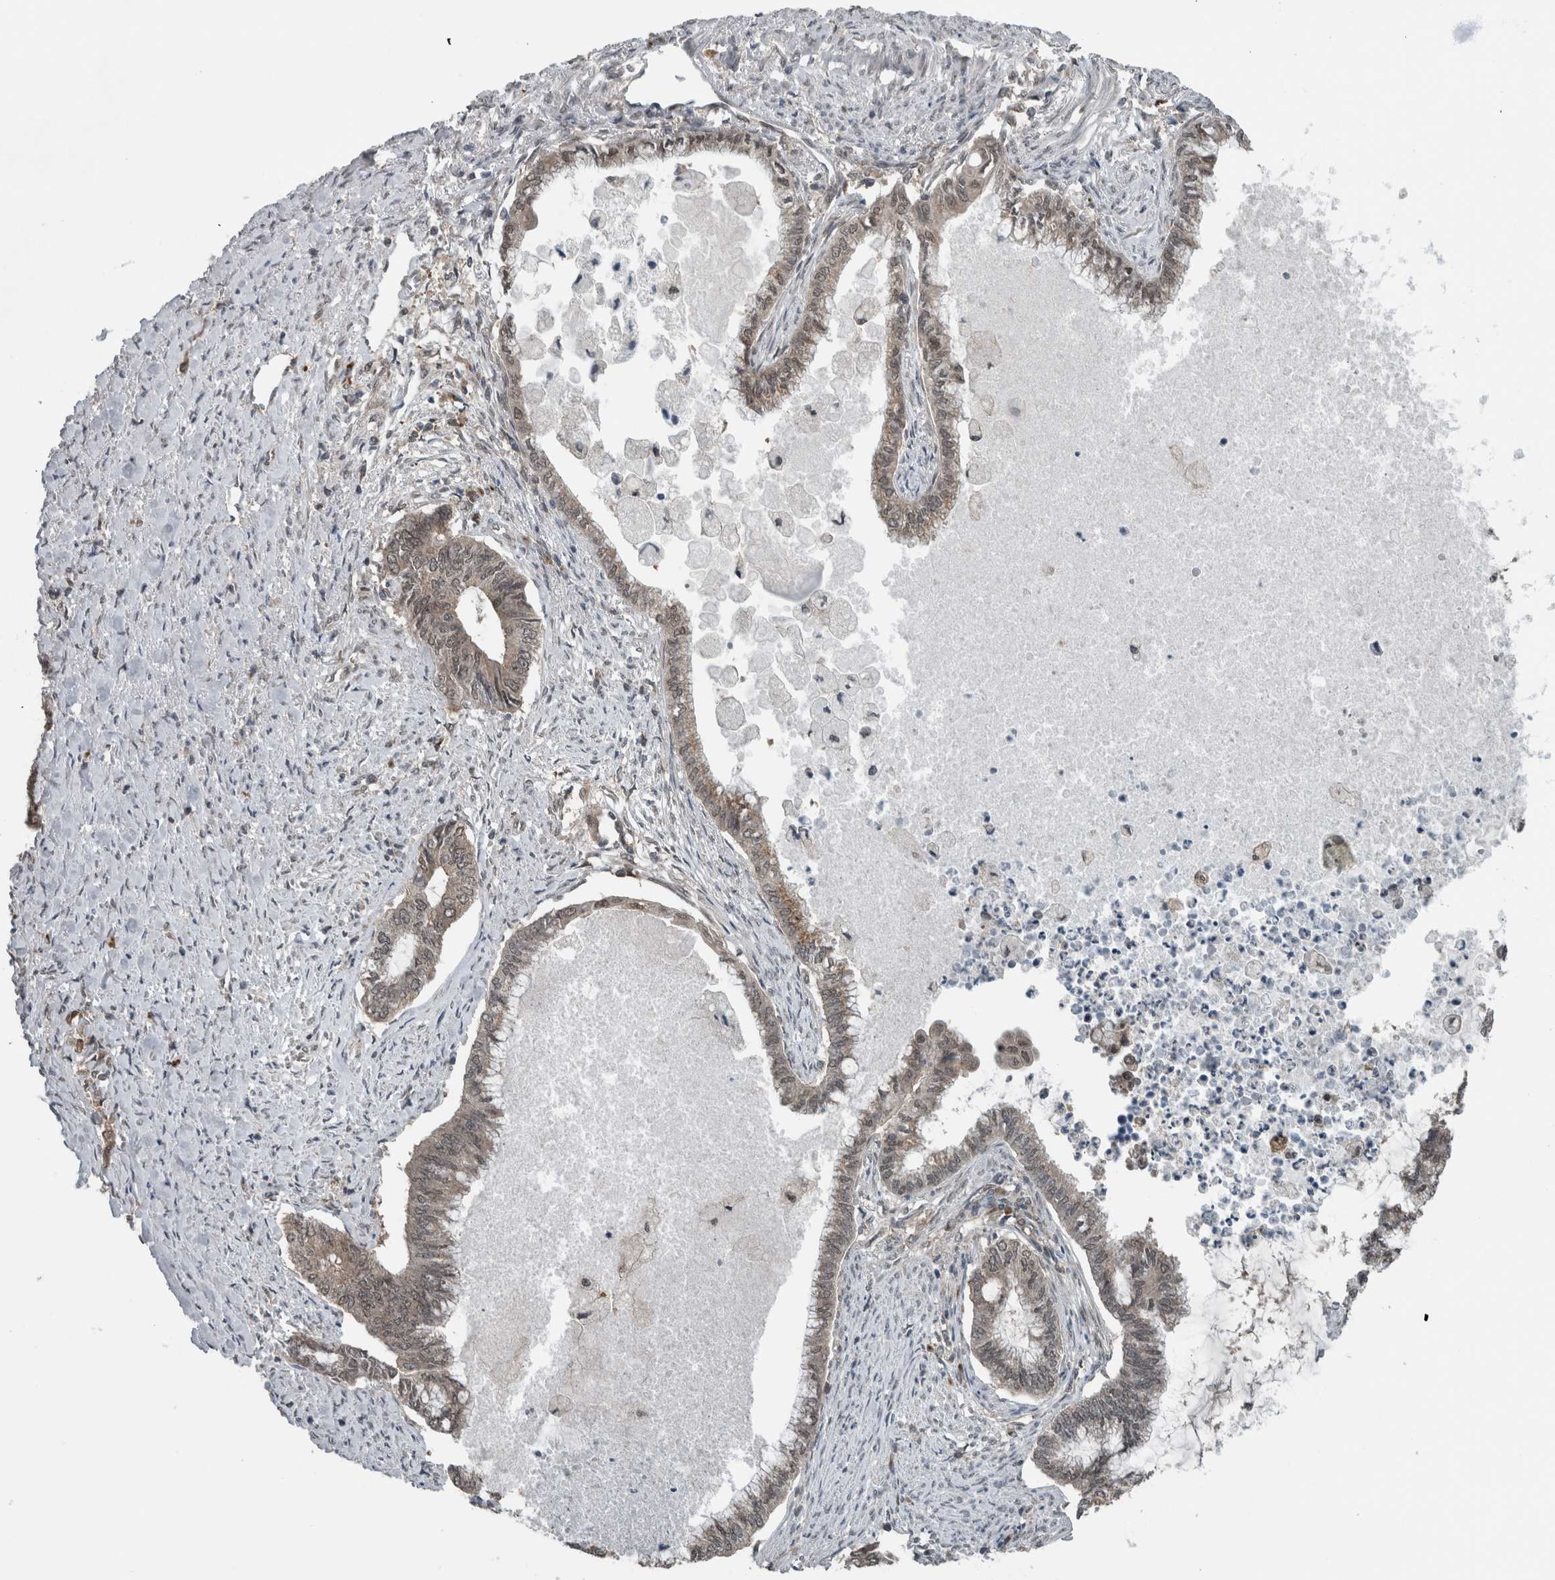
{"staining": {"intensity": "weak", "quantity": "25%-75%", "location": "cytoplasmic/membranous,nuclear"}, "tissue": "endometrial cancer", "cell_type": "Tumor cells", "image_type": "cancer", "snomed": [{"axis": "morphology", "description": "Adenocarcinoma, NOS"}, {"axis": "topography", "description": "Endometrium"}], "caption": "An immunohistochemistry (IHC) histopathology image of tumor tissue is shown. Protein staining in brown highlights weak cytoplasmic/membranous and nuclear positivity in endometrial adenocarcinoma within tumor cells.", "gene": "SPAG7", "patient": {"sex": "female", "age": 86}}